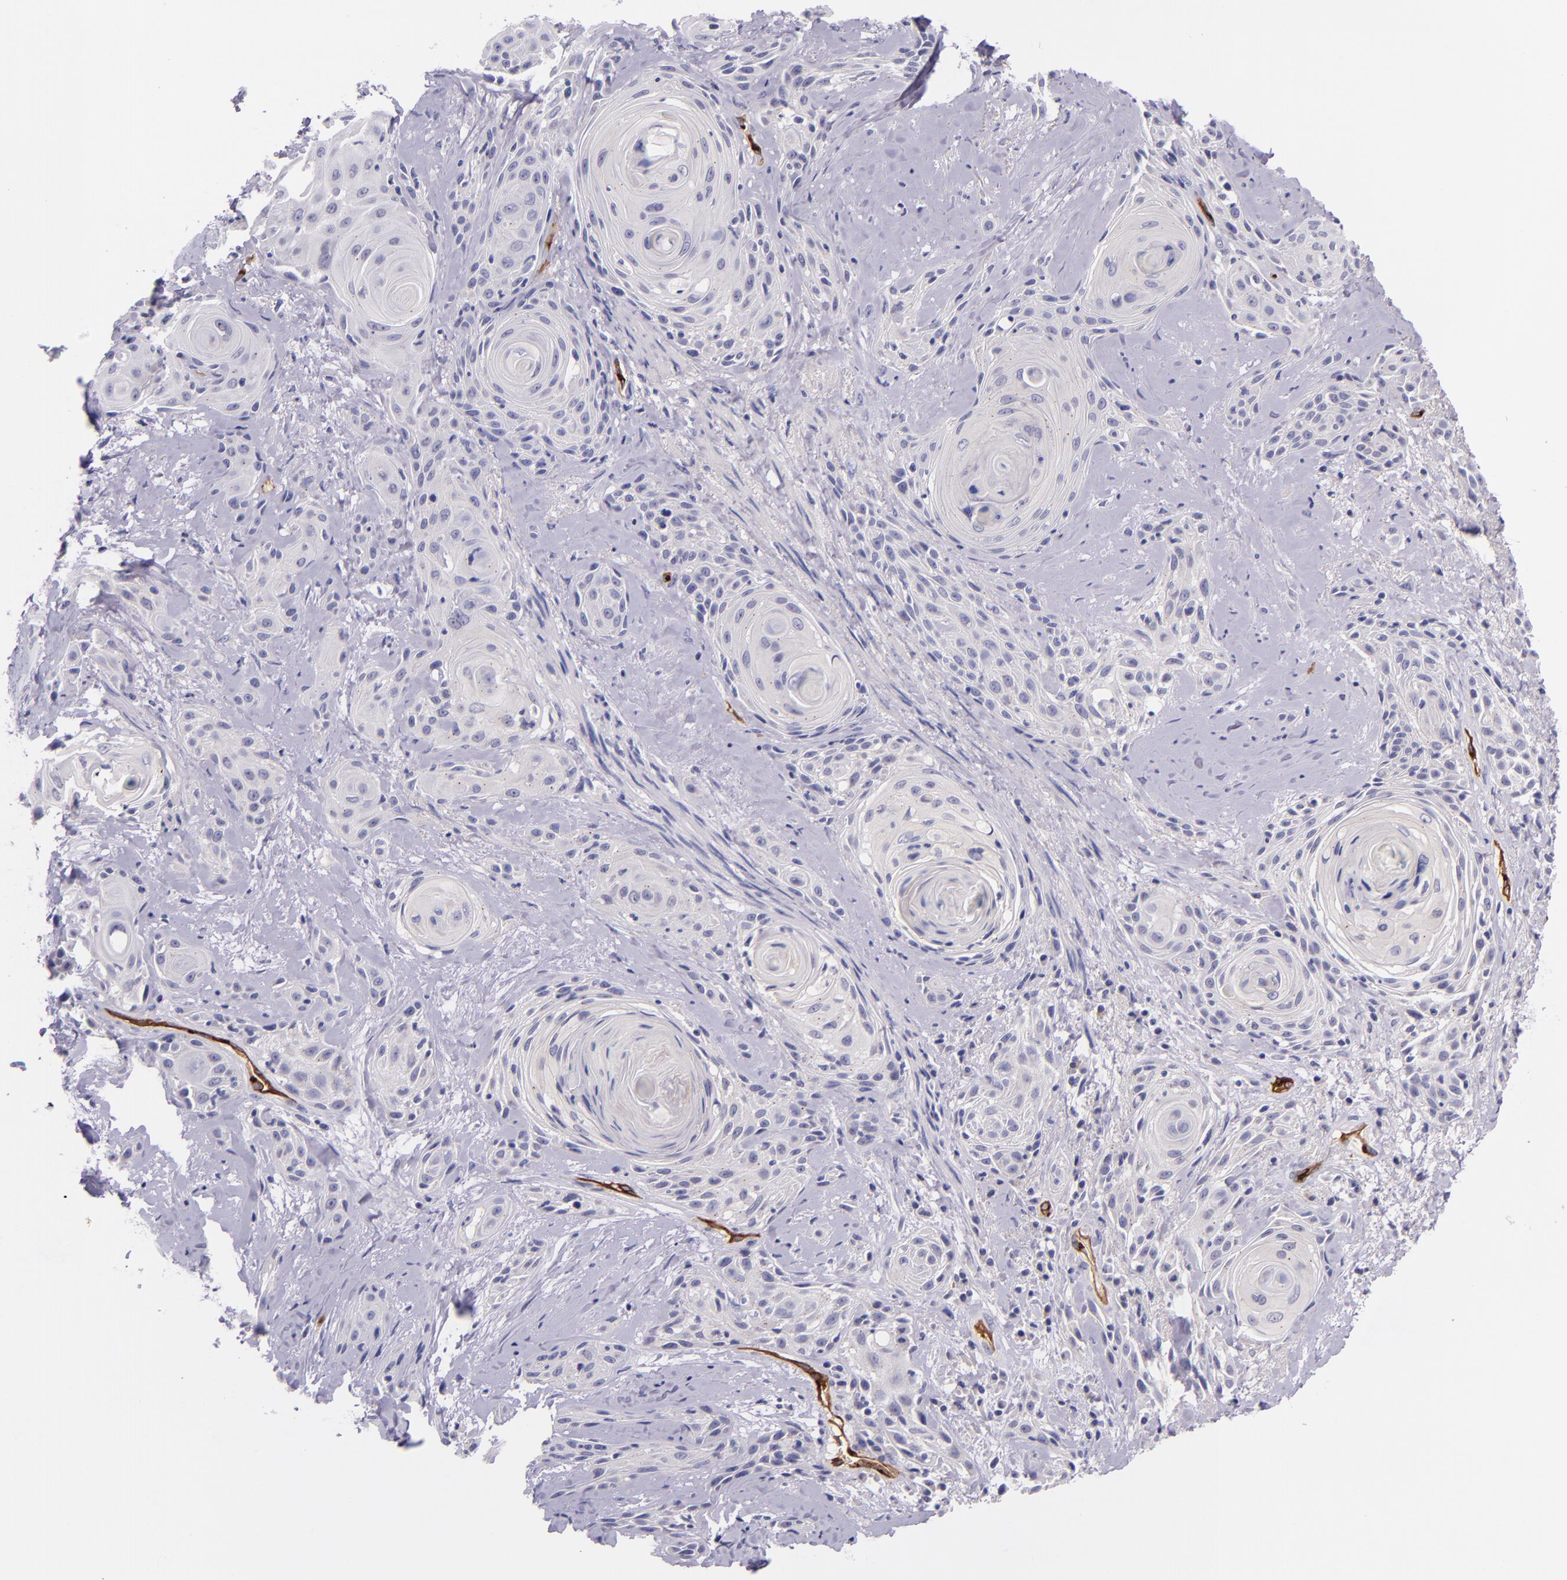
{"staining": {"intensity": "negative", "quantity": "none", "location": "none"}, "tissue": "skin cancer", "cell_type": "Tumor cells", "image_type": "cancer", "snomed": [{"axis": "morphology", "description": "Squamous cell carcinoma, NOS"}, {"axis": "topography", "description": "Skin"}, {"axis": "topography", "description": "Anal"}], "caption": "Immunohistochemistry histopathology image of skin cancer stained for a protein (brown), which reveals no positivity in tumor cells. Nuclei are stained in blue.", "gene": "NOS3", "patient": {"sex": "male", "age": 64}}